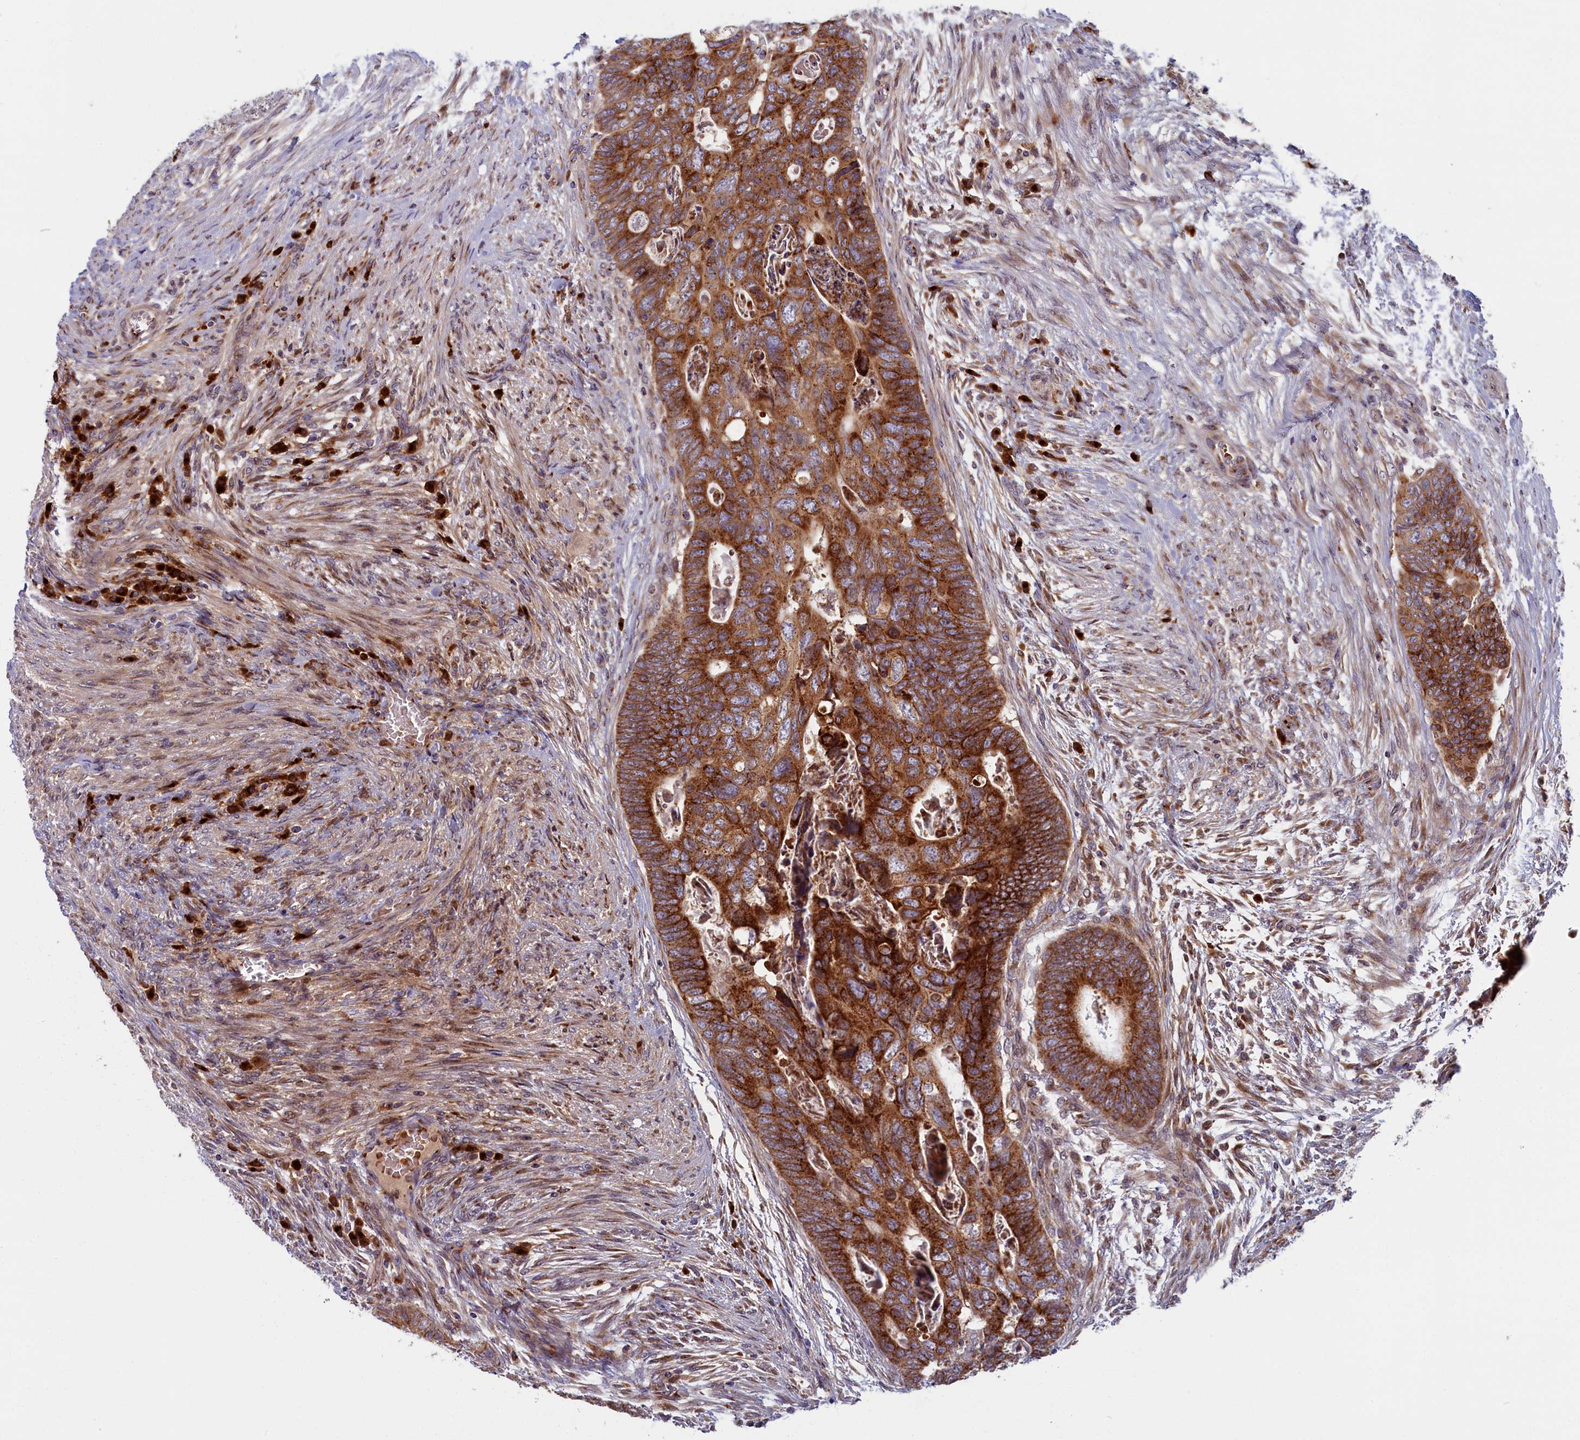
{"staining": {"intensity": "strong", "quantity": ">75%", "location": "cytoplasmic/membranous"}, "tissue": "colorectal cancer", "cell_type": "Tumor cells", "image_type": "cancer", "snomed": [{"axis": "morphology", "description": "Adenocarcinoma, NOS"}, {"axis": "topography", "description": "Rectum"}], "caption": "Brown immunohistochemical staining in adenocarcinoma (colorectal) exhibits strong cytoplasmic/membranous positivity in about >75% of tumor cells.", "gene": "BLVRB", "patient": {"sex": "female", "age": 78}}